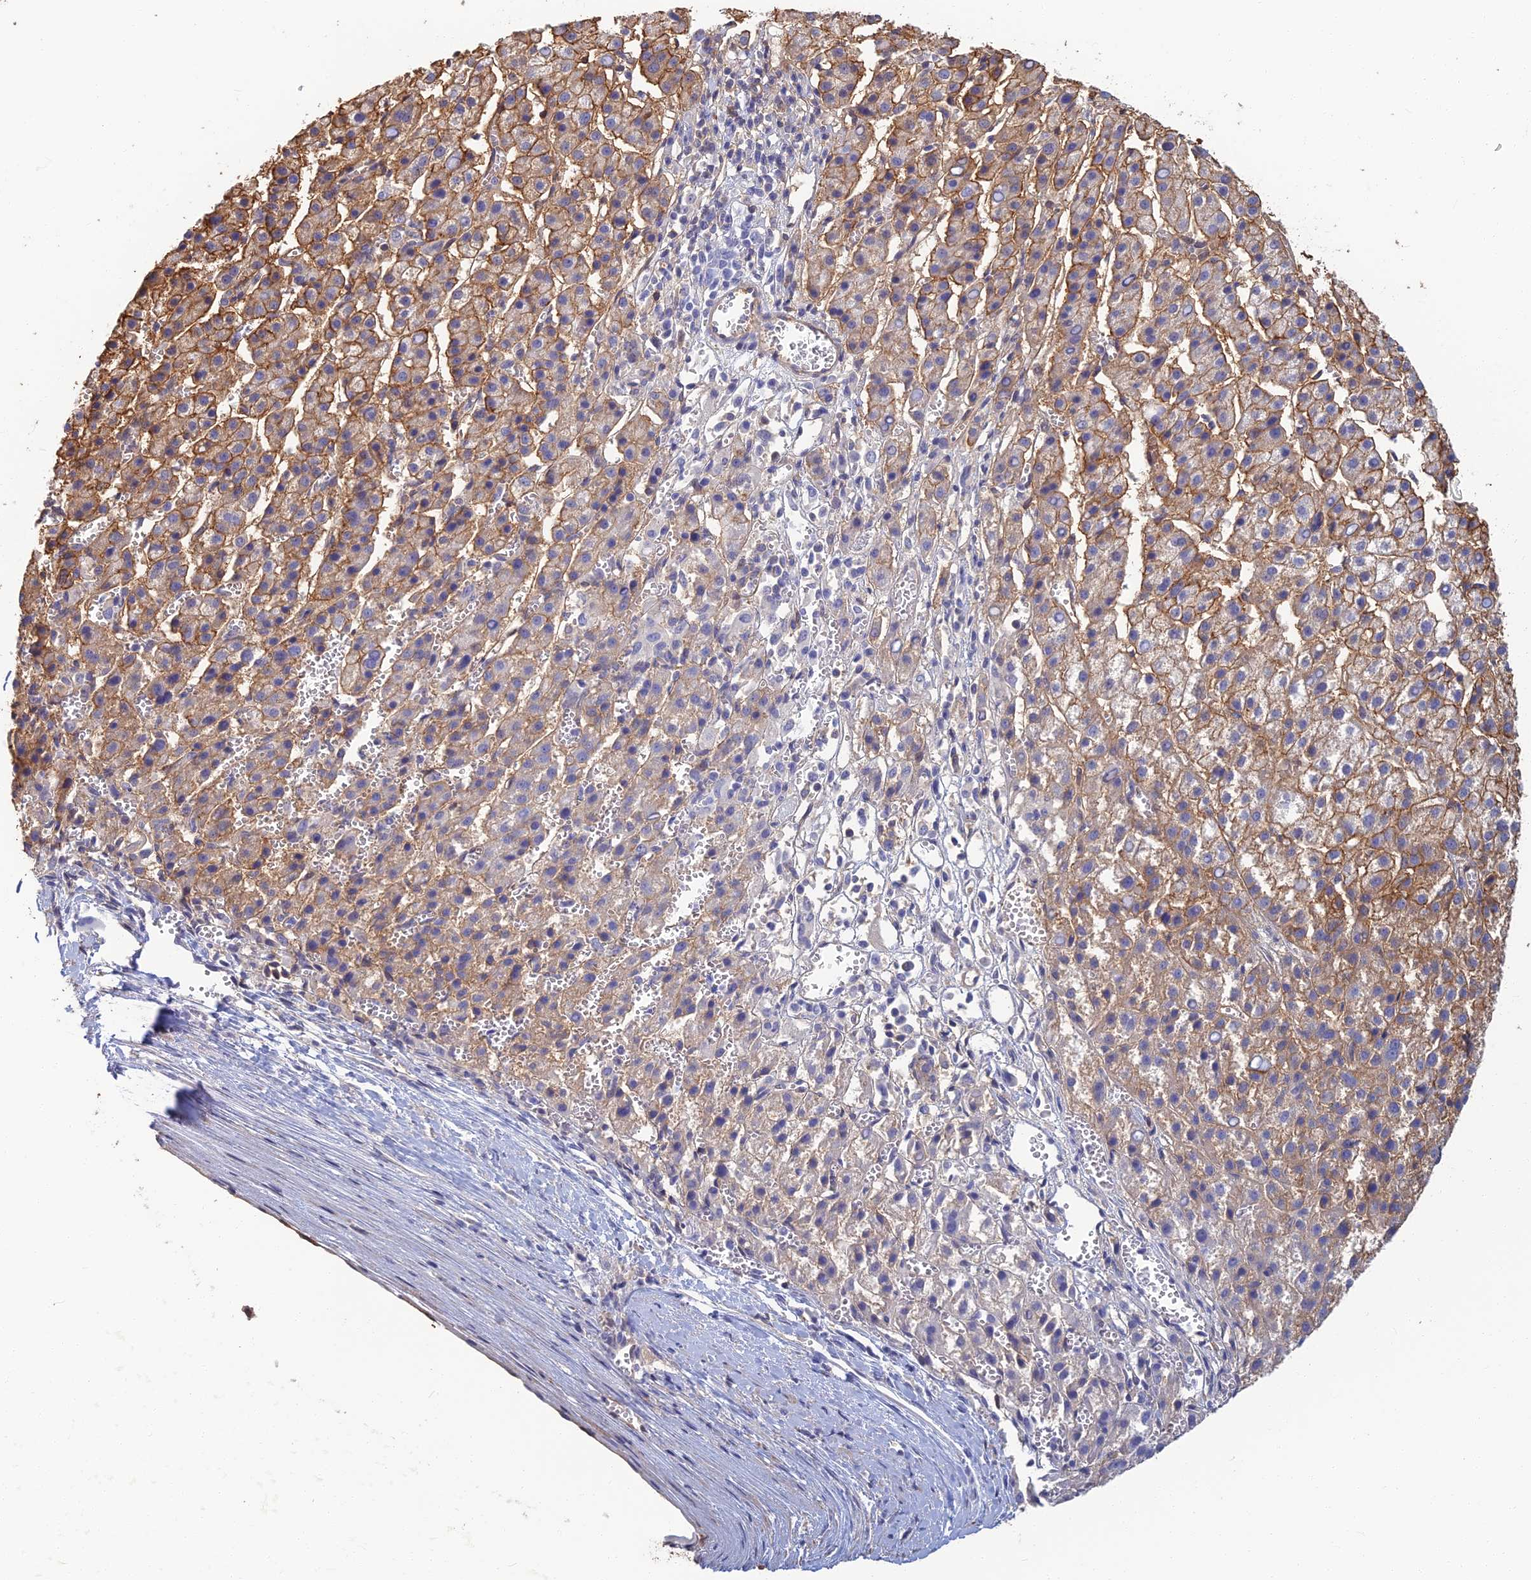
{"staining": {"intensity": "moderate", "quantity": "25%-75%", "location": "cytoplasmic/membranous"}, "tissue": "liver cancer", "cell_type": "Tumor cells", "image_type": "cancer", "snomed": [{"axis": "morphology", "description": "Carcinoma, Hepatocellular, NOS"}, {"axis": "topography", "description": "Liver"}], "caption": "There is medium levels of moderate cytoplasmic/membranous staining in tumor cells of liver cancer, as demonstrated by immunohistochemical staining (brown color).", "gene": "LRRN3", "patient": {"sex": "female", "age": 58}}